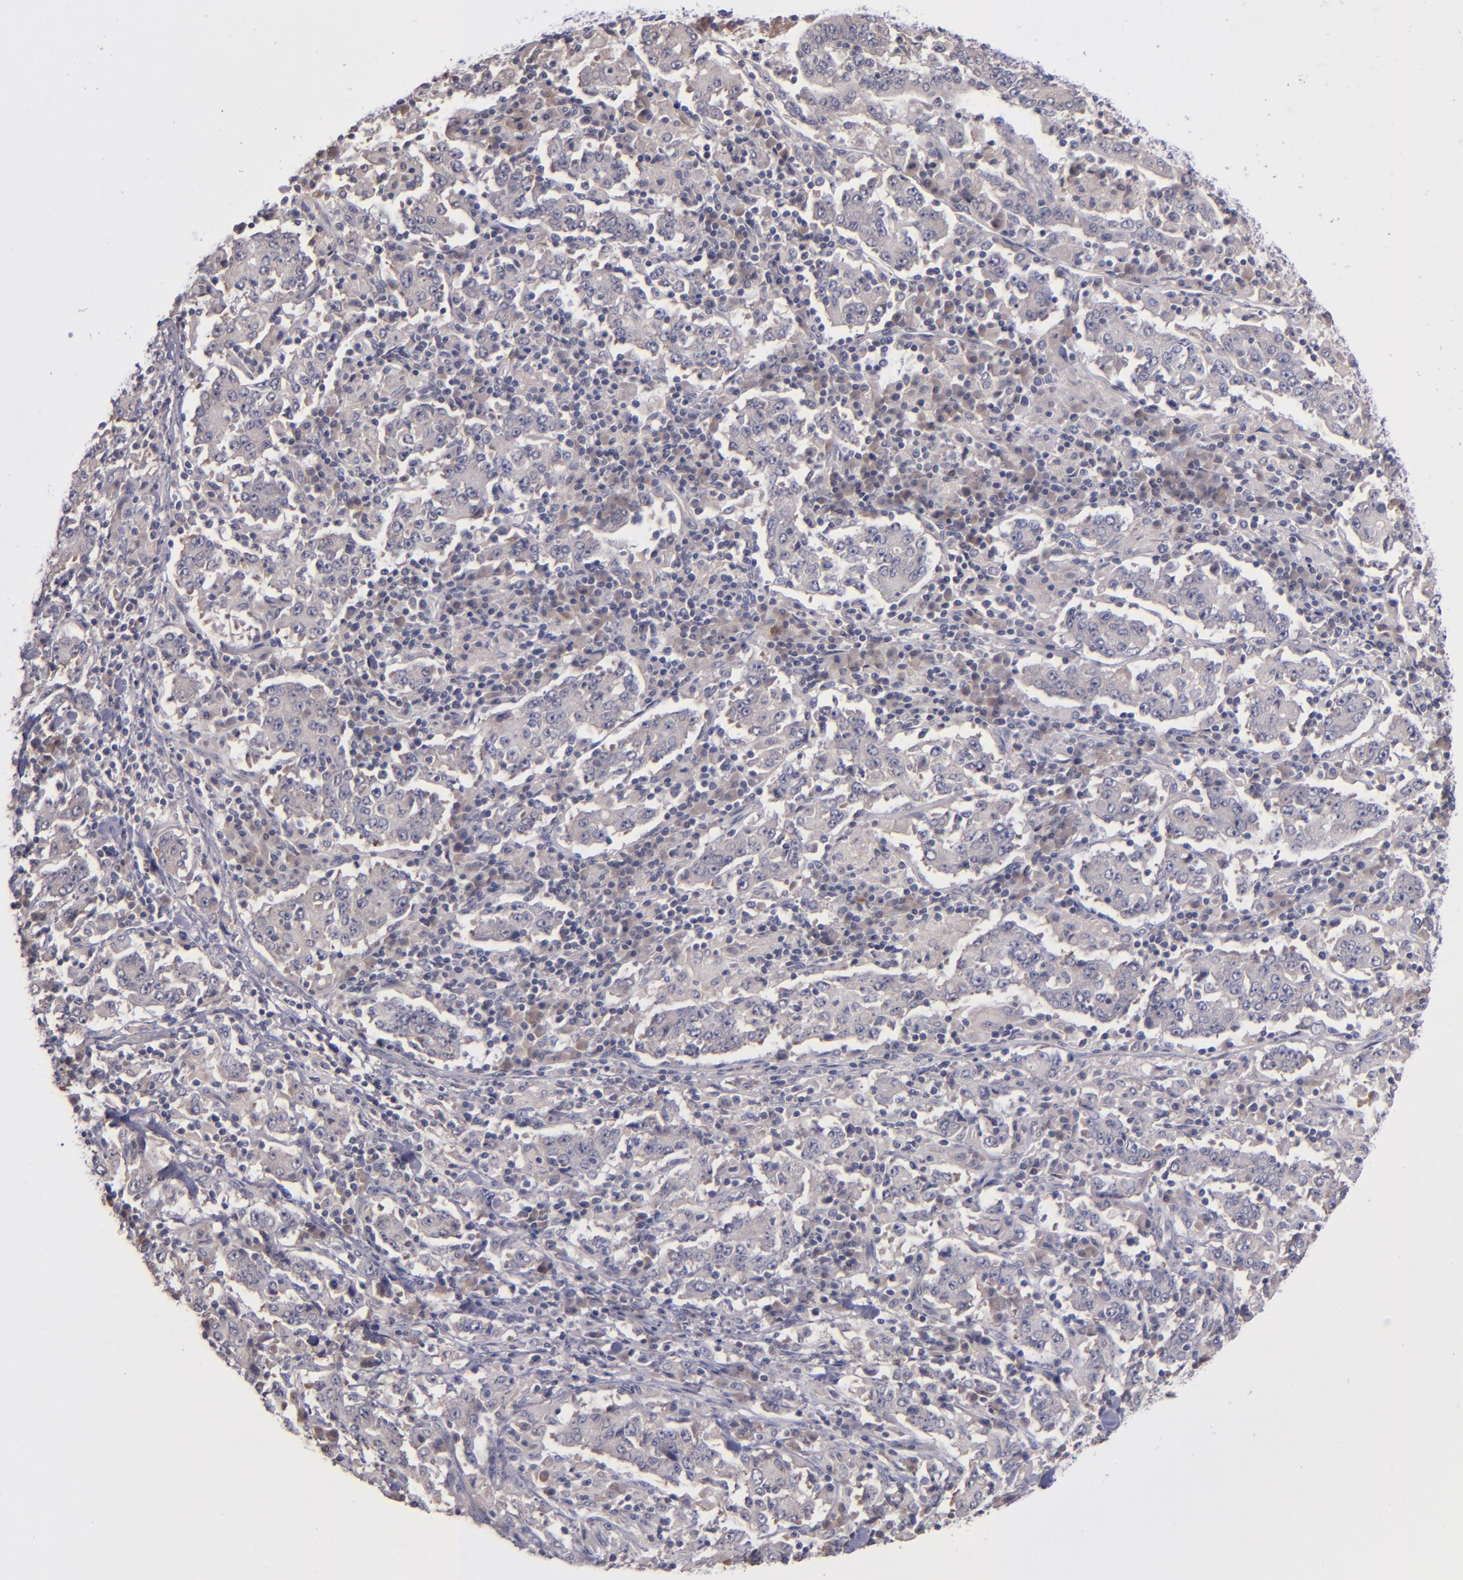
{"staining": {"intensity": "negative", "quantity": "none", "location": "none"}, "tissue": "stomach cancer", "cell_type": "Tumor cells", "image_type": "cancer", "snomed": [{"axis": "morphology", "description": "Normal tissue, NOS"}, {"axis": "morphology", "description": "Adenocarcinoma, NOS"}, {"axis": "topography", "description": "Stomach, upper"}, {"axis": "topography", "description": "Stomach"}], "caption": "Histopathology image shows no protein staining in tumor cells of stomach adenocarcinoma tissue.", "gene": "TSC2", "patient": {"sex": "male", "age": 59}}